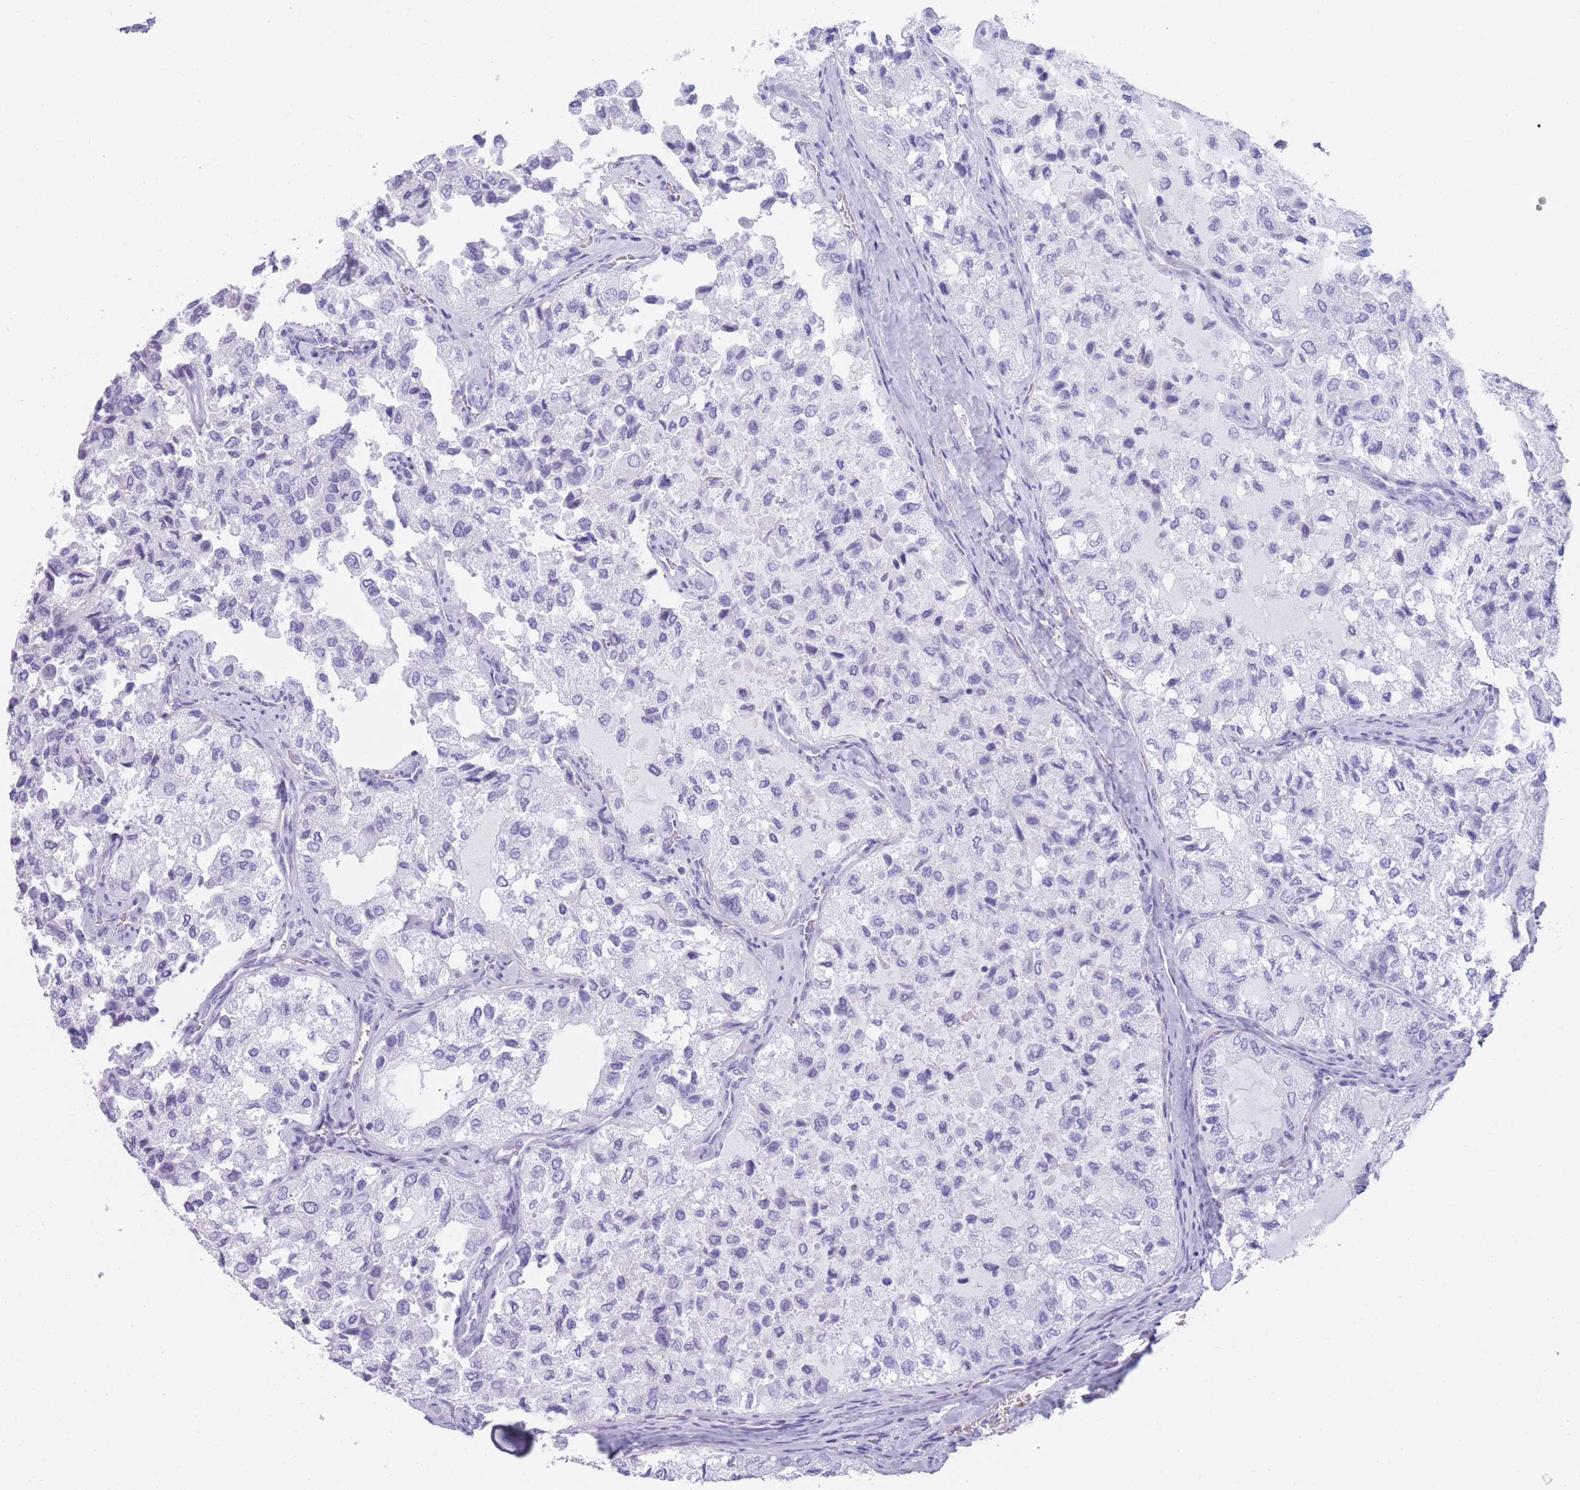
{"staining": {"intensity": "negative", "quantity": "none", "location": "none"}, "tissue": "thyroid cancer", "cell_type": "Tumor cells", "image_type": "cancer", "snomed": [{"axis": "morphology", "description": "Follicular adenoma carcinoma, NOS"}, {"axis": "topography", "description": "Thyroid gland"}], "caption": "Tumor cells are negative for protein expression in human thyroid cancer.", "gene": "TNFSF11", "patient": {"sex": "male", "age": 75}}